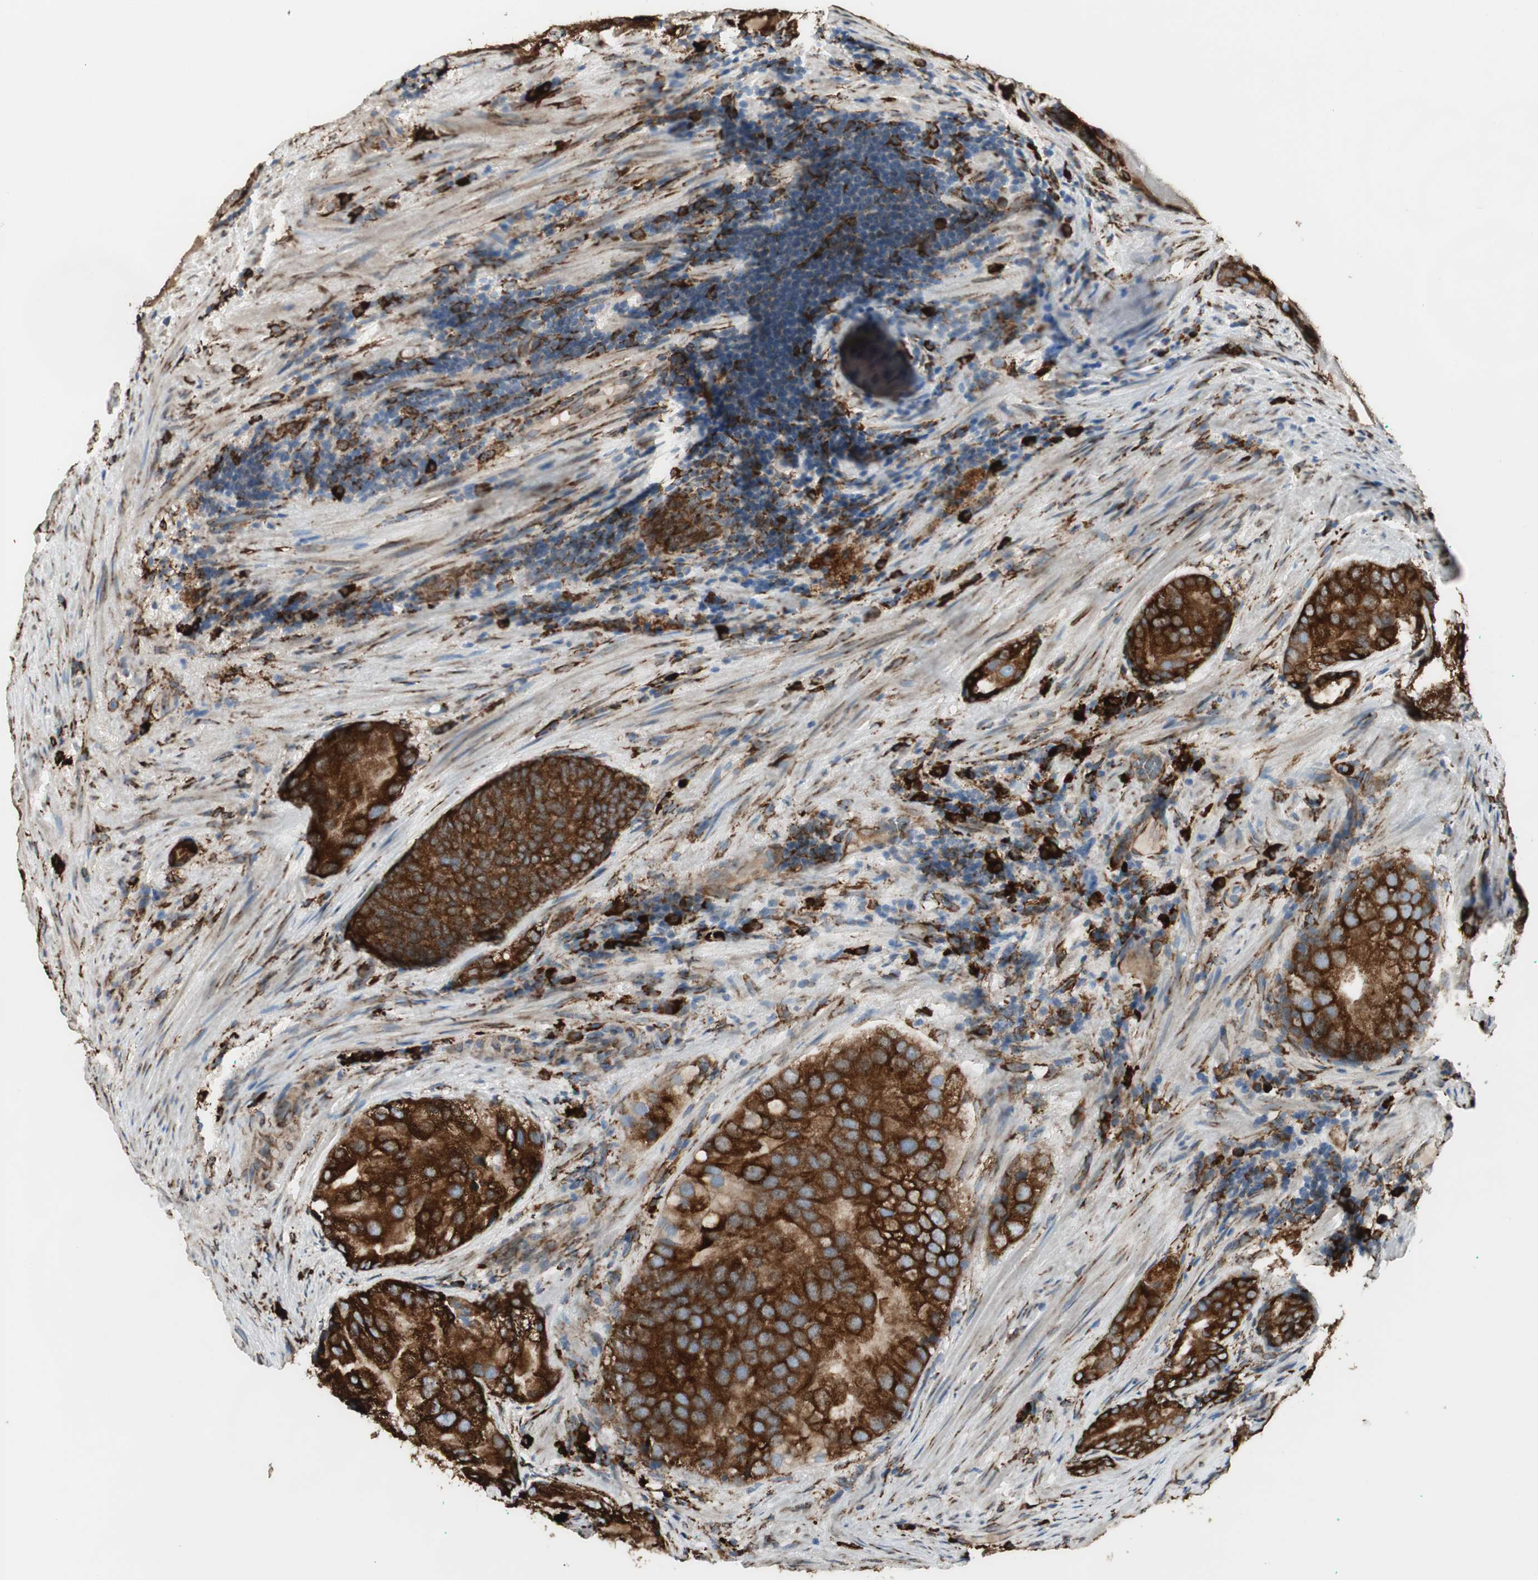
{"staining": {"intensity": "strong", "quantity": ">75%", "location": "cytoplasmic/membranous"}, "tissue": "prostate cancer", "cell_type": "Tumor cells", "image_type": "cancer", "snomed": [{"axis": "morphology", "description": "Adenocarcinoma, High grade"}, {"axis": "topography", "description": "Prostate"}], "caption": "Approximately >75% of tumor cells in human prostate cancer demonstrate strong cytoplasmic/membranous protein positivity as visualized by brown immunohistochemical staining.", "gene": "RRBP1", "patient": {"sex": "male", "age": 66}}